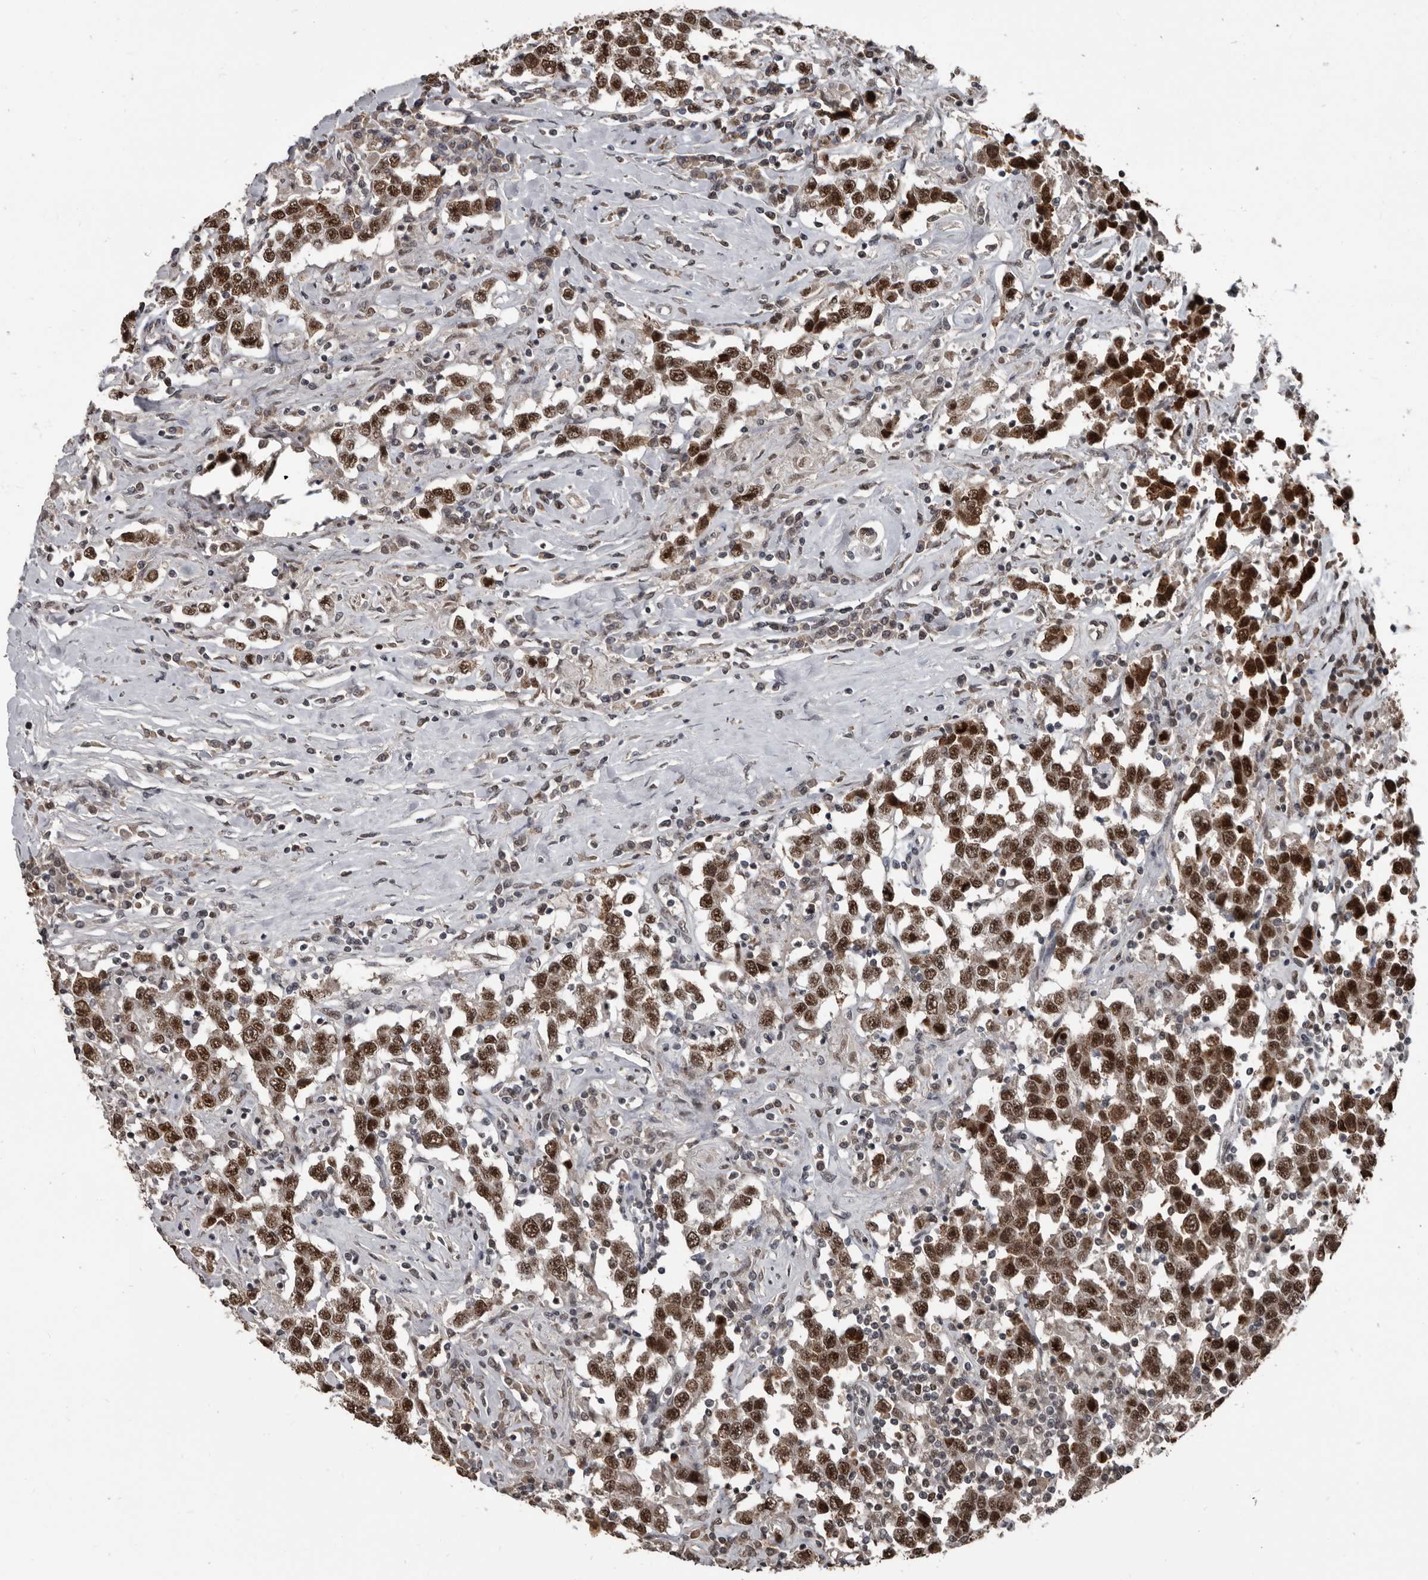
{"staining": {"intensity": "strong", "quantity": ">75%", "location": "nuclear"}, "tissue": "testis cancer", "cell_type": "Tumor cells", "image_type": "cancer", "snomed": [{"axis": "morphology", "description": "Seminoma, NOS"}, {"axis": "topography", "description": "Testis"}], "caption": "Immunohistochemical staining of testis seminoma displays high levels of strong nuclear staining in approximately >75% of tumor cells.", "gene": "CHD1L", "patient": {"sex": "male", "age": 41}}